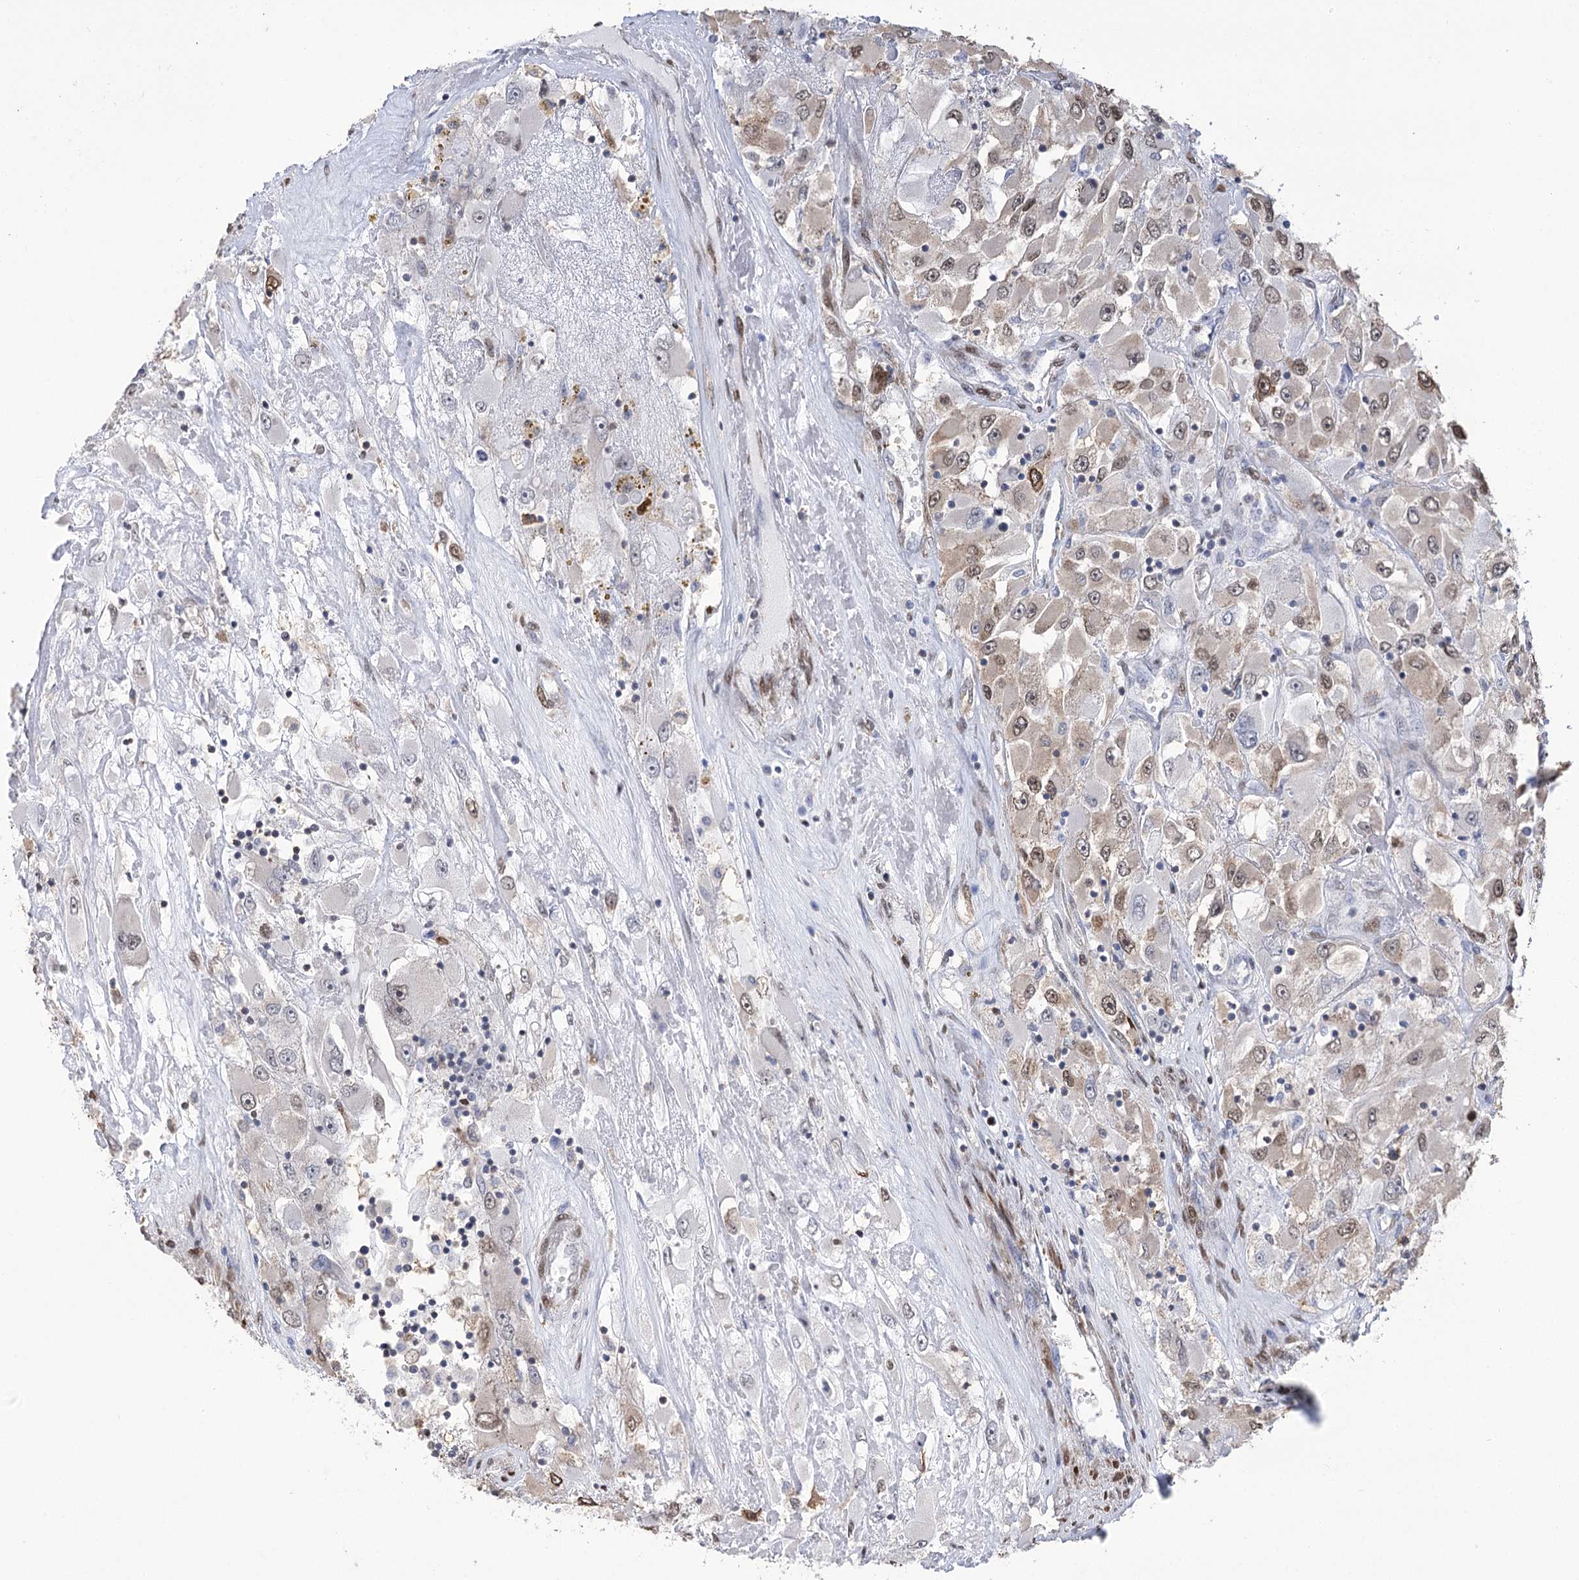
{"staining": {"intensity": "moderate", "quantity": ">75%", "location": "nuclear"}, "tissue": "renal cancer", "cell_type": "Tumor cells", "image_type": "cancer", "snomed": [{"axis": "morphology", "description": "Adenocarcinoma, NOS"}, {"axis": "topography", "description": "Kidney"}], "caption": "Adenocarcinoma (renal) was stained to show a protein in brown. There is medium levels of moderate nuclear positivity in approximately >75% of tumor cells.", "gene": "NFU1", "patient": {"sex": "female", "age": 52}}